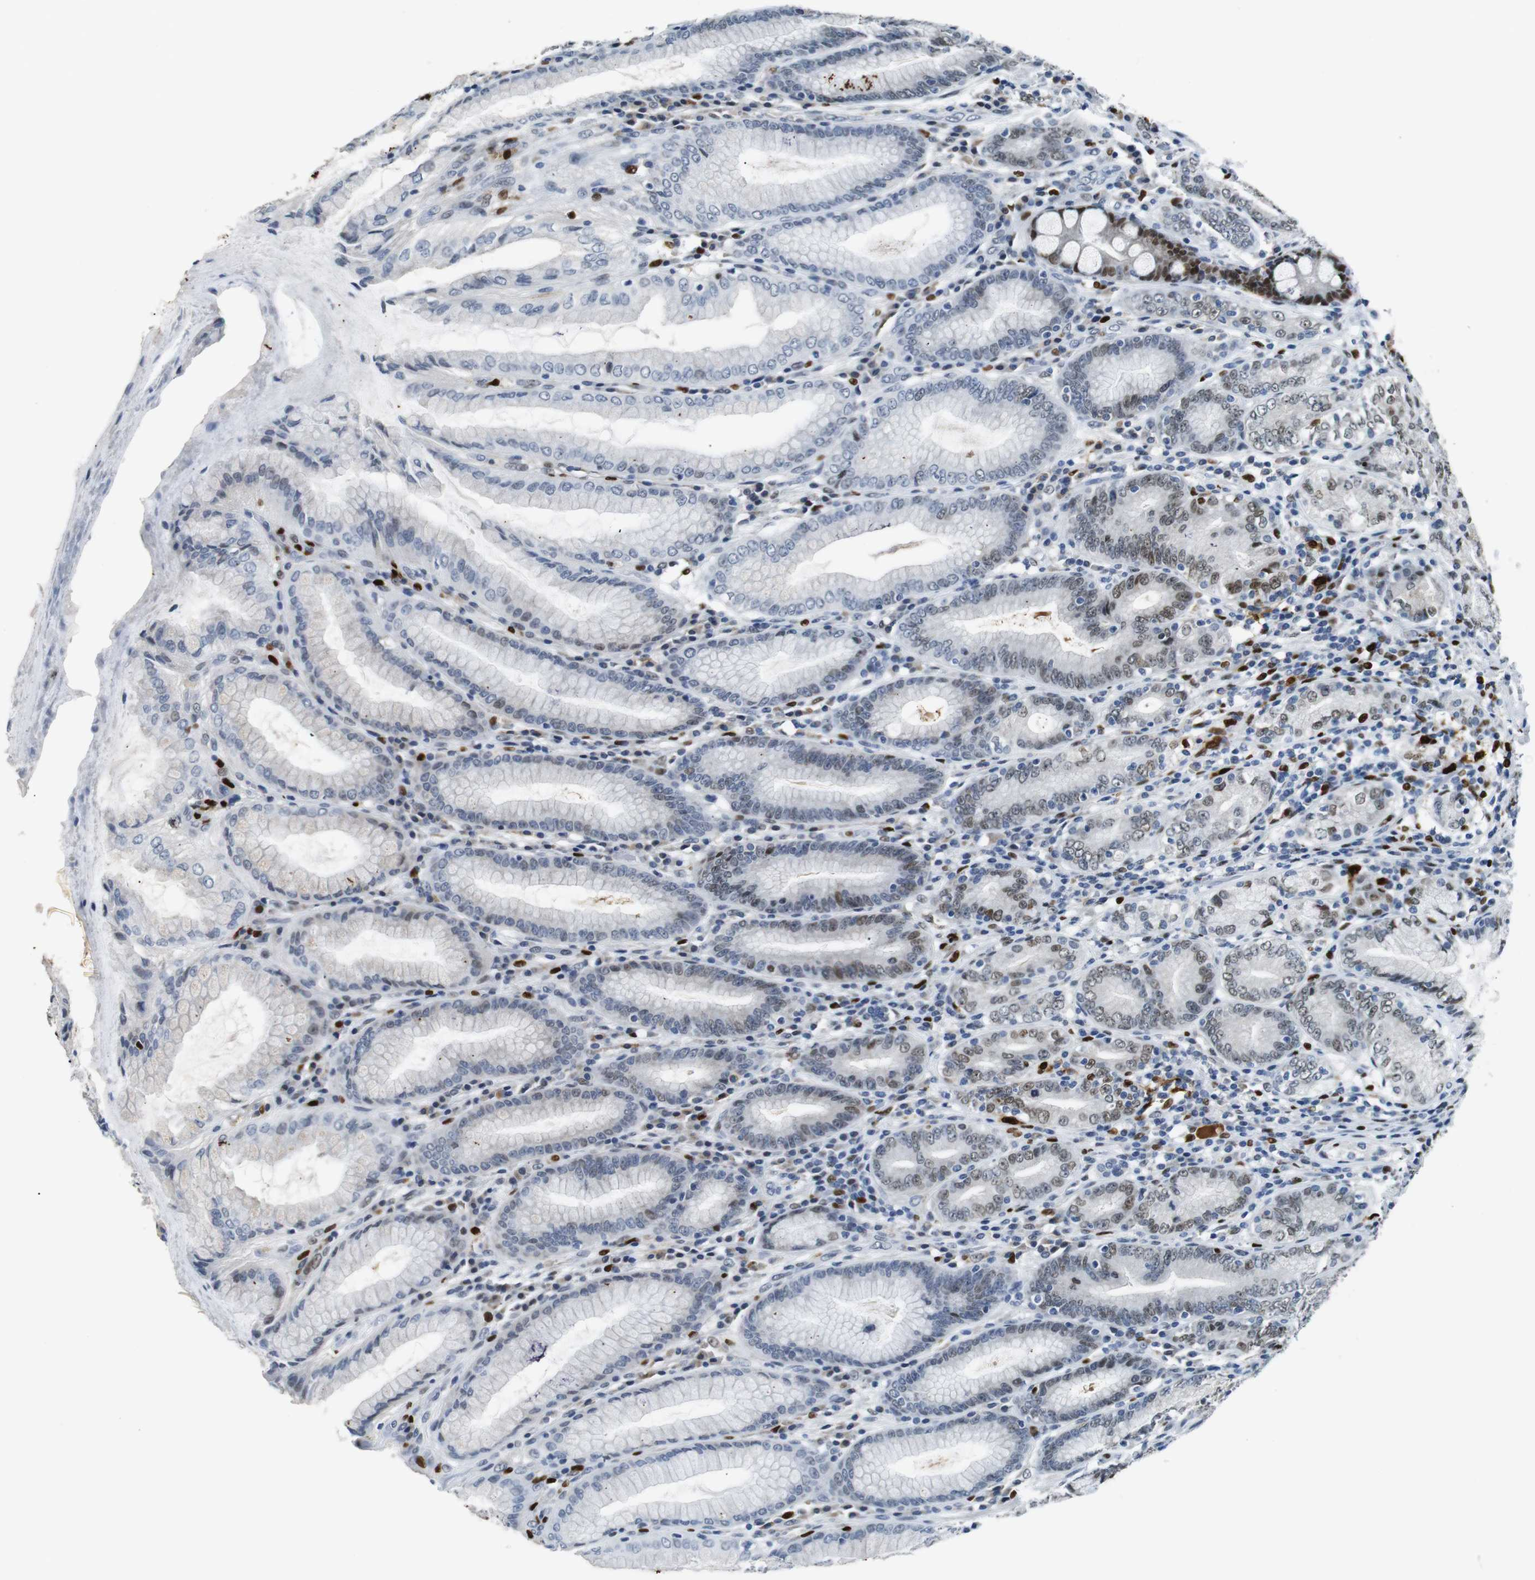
{"staining": {"intensity": "moderate", "quantity": "25%-75%", "location": "nuclear"}, "tissue": "stomach", "cell_type": "Glandular cells", "image_type": "normal", "snomed": [{"axis": "morphology", "description": "Normal tissue, NOS"}, {"axis": "topography", "description": "Stomach, lower"}], "caption": "IHC of normal human stomach demonstrates medium levels of moderate nuclear expression in approximately 25%-75% of glandular cells.", "gene": "IRF8", "patient": {"sex": "female", "age": 76}}